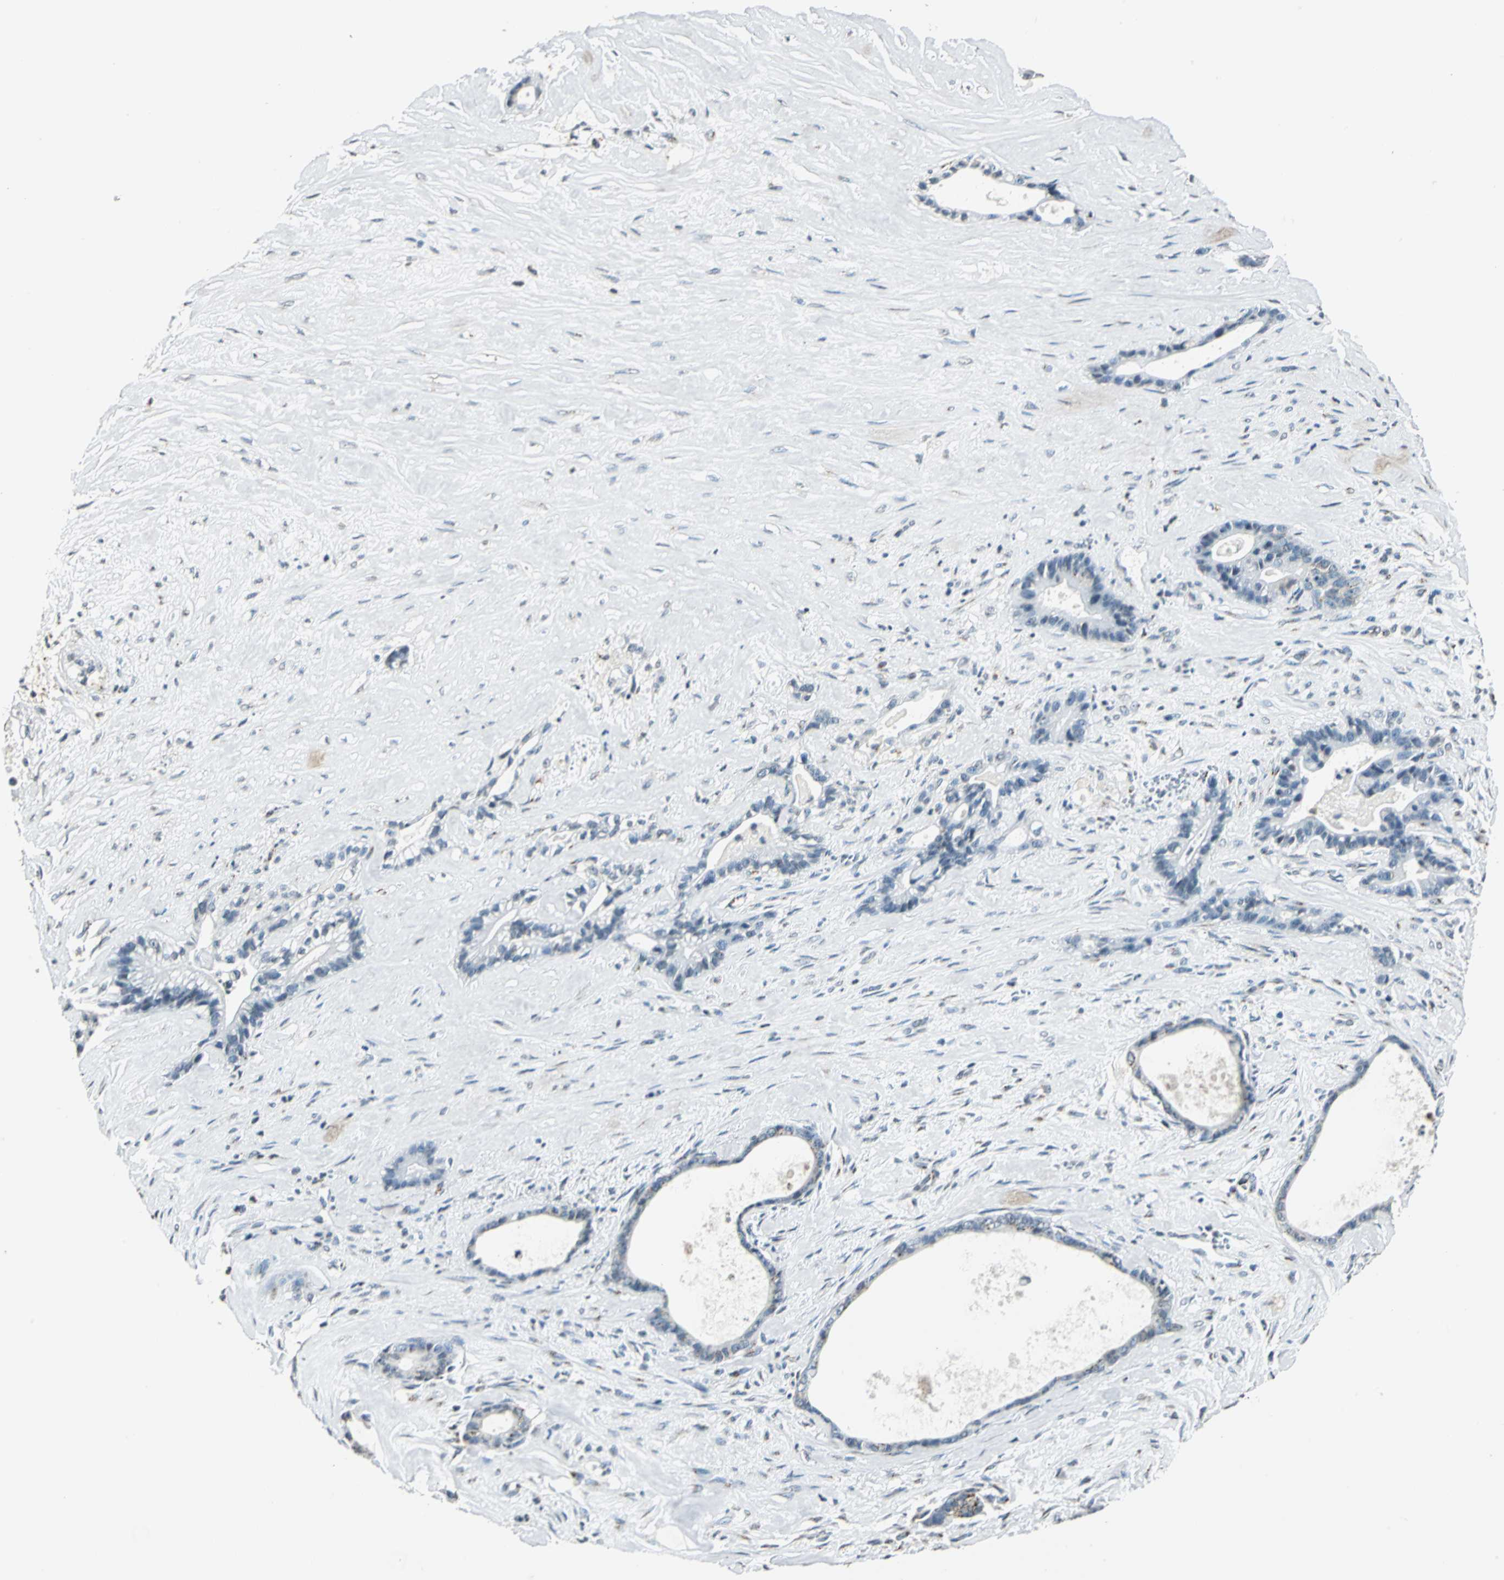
{"staining": {"intensity": "weak", "quantity": "<25%", "location": "cytoplasmic/membranous"}, "tissue": "liver cancer", "cell_type": "Tumor cells", "image_type": "cancer", "snomed": [{"axis": "morphology", "description": "Cholangiocarcinoma"}, {"axis": "topography", "description": "Liver"}], "caption": "Tumor cells show no significant protein staining in liver cholangiocarcinoma.", "gene": "TMEM115", "patient": {"sex": "female", "age": 55}}